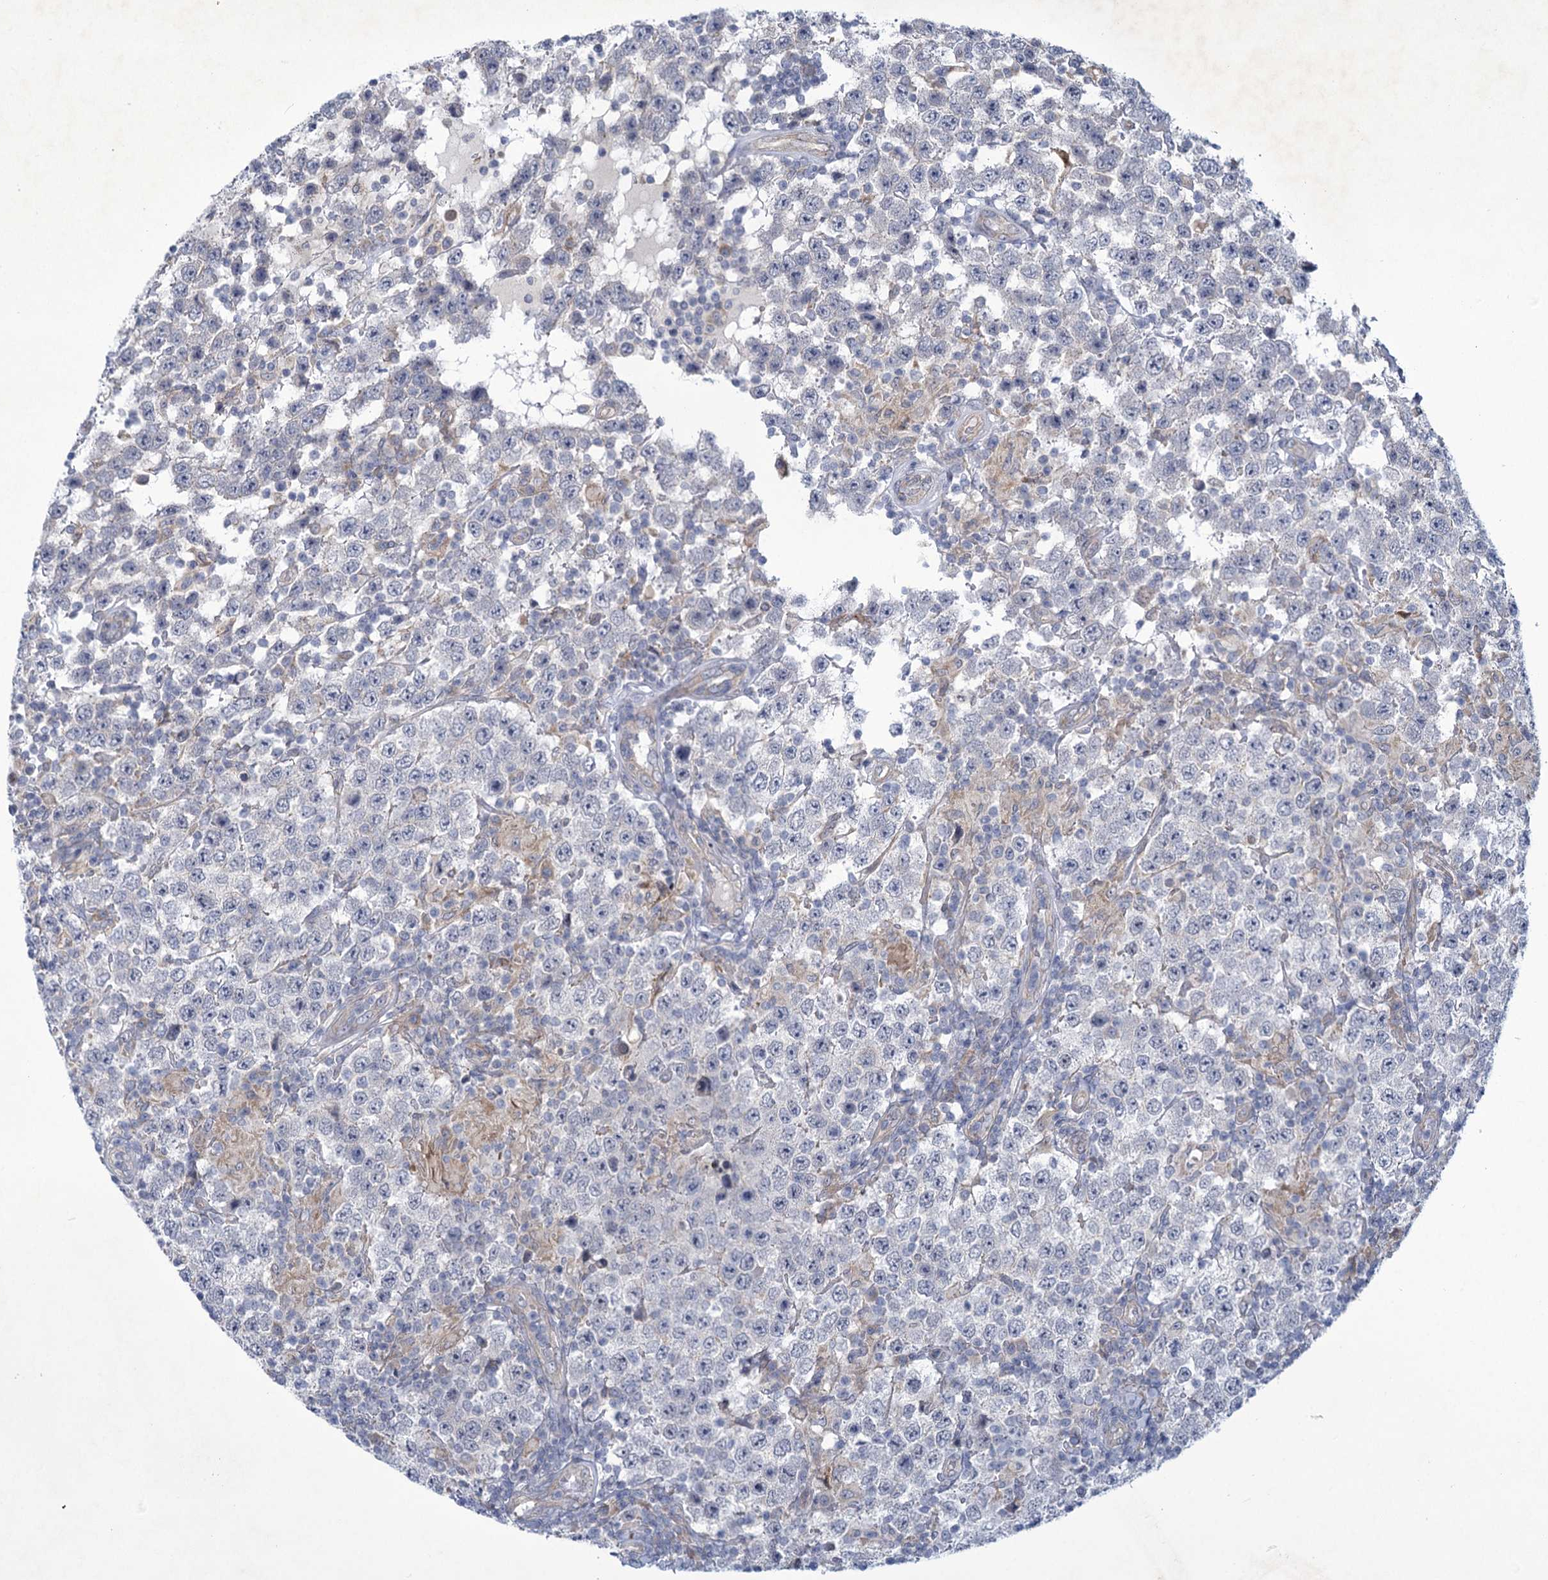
{"staining": {"intensity": "negative", "quantity": "none", "location": "none"}, "tissue": "testis cancer", "cell_type": "Tumor cells", "image_type": "cancer", "snomed": [{"axis": "morphology", "description": "Normal tissue, NOS"}, {"axis": "morphology", "description": "Urothelial carcinoma, High grade"}, {"axis": "morphology", "description": "Seminoma, NOS"}, {"axis": "morphology", "description": "Carcinoma, Embryonal, NOS"}, {"axis": "topography", "description": "Urinary bladder"}, {"axis": "topography", "description": "Testis"}], "caption": "Immunohistochemical staining of testis embryonal carcinoma demonstrates no significant expression in tumor cells. (DAB immunohistochemistry, high magnification).", "gene": "MBLAC2", "patient": {"sex": "male", "age": 41}}